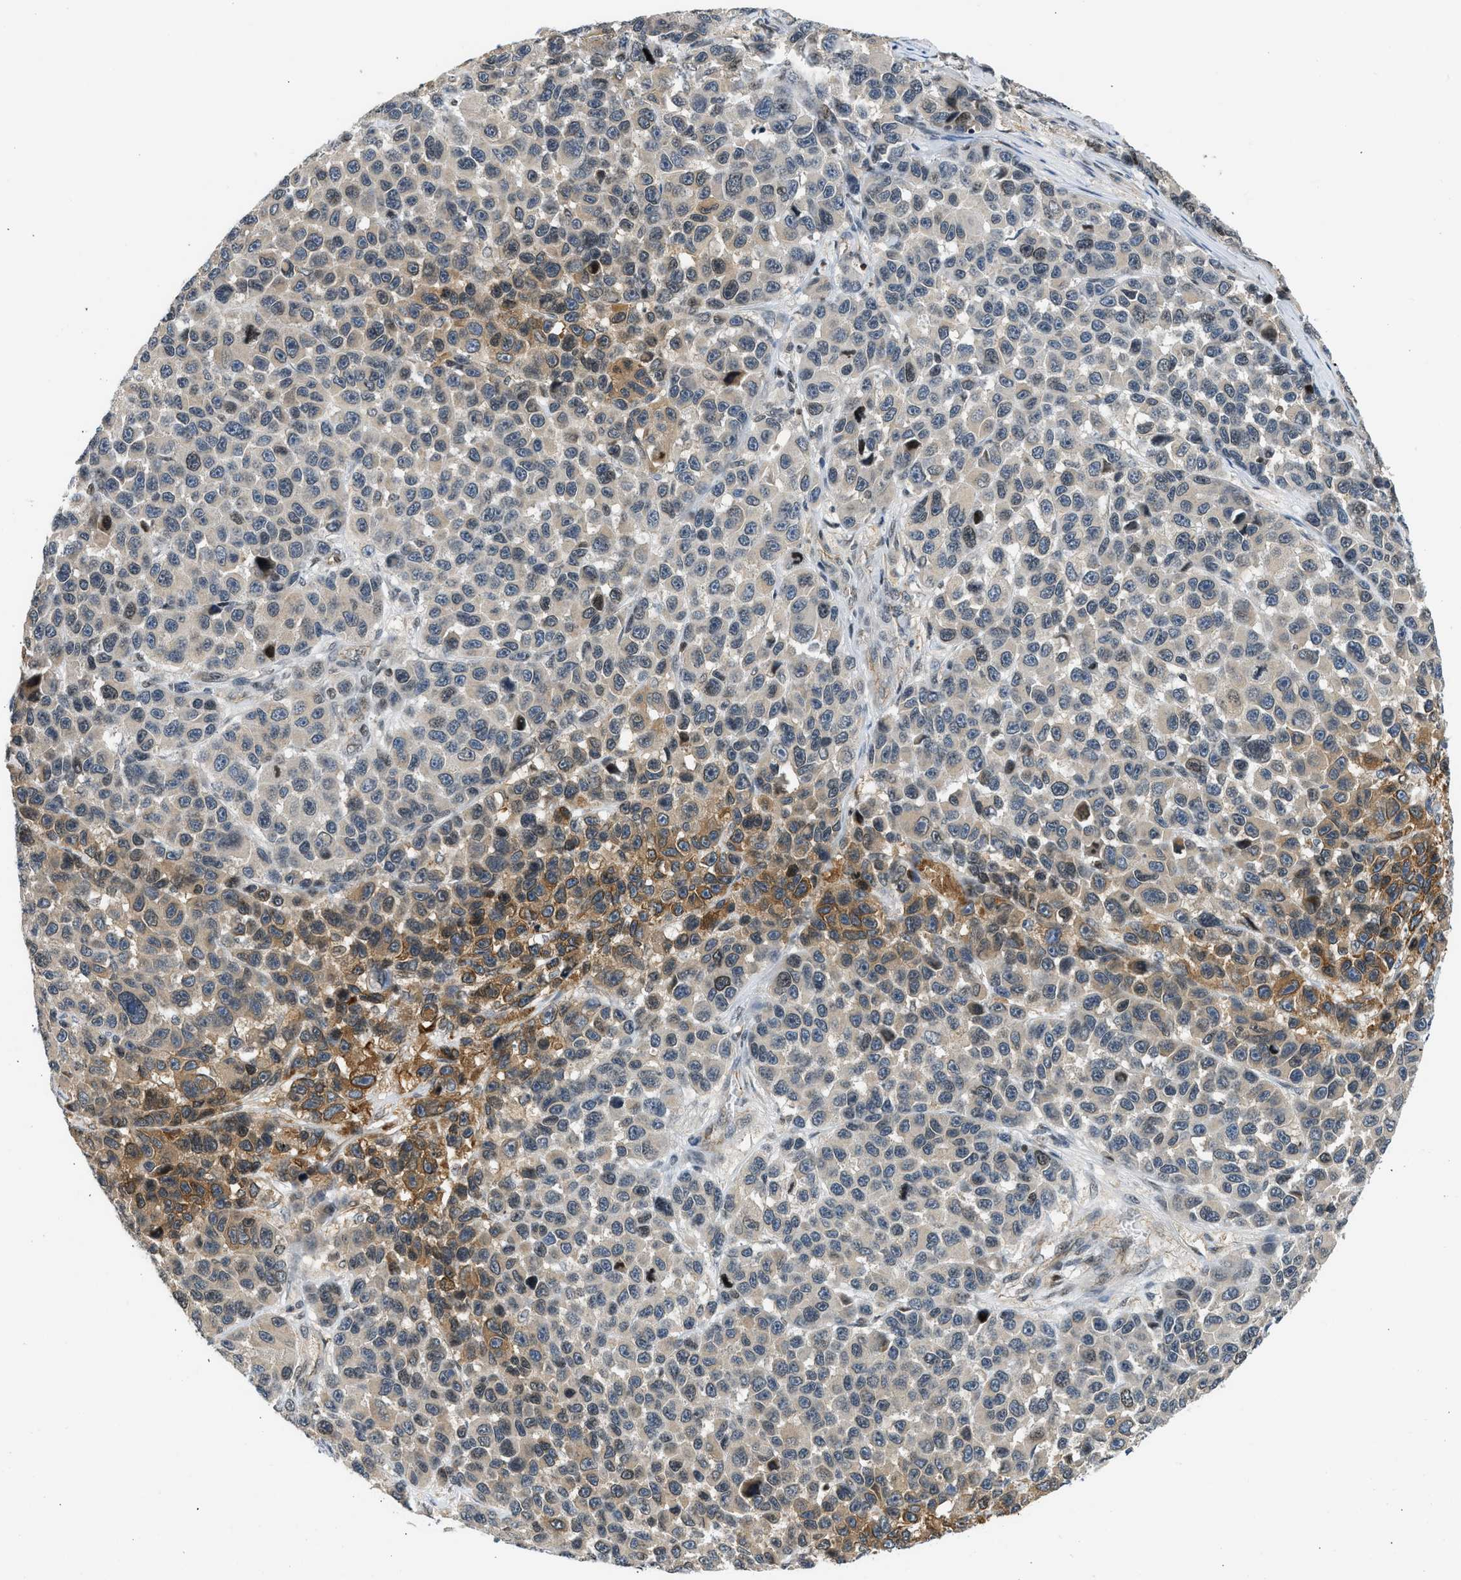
{"staining": {"intensity": "moderate", "quantity": "<25%", "location": "cytoplasmic/membranous"}, "tissue": "melanoma", "cell_type": "Tumor cells", "image_type": "cancer", "snomed": [{"axis": "morphology", "description": "Malignant melanoma, NOS"}, {"axis": "topography", "description": "Skin"}], "caption": "About <25% of tumor cells in malignant melanoma show moderate cytoplasmic/membranous protein expression as visualized by brown immunohistochemical staining.", "gene": "OLIG3", "patient": {"sex": "male", "age": 53}}